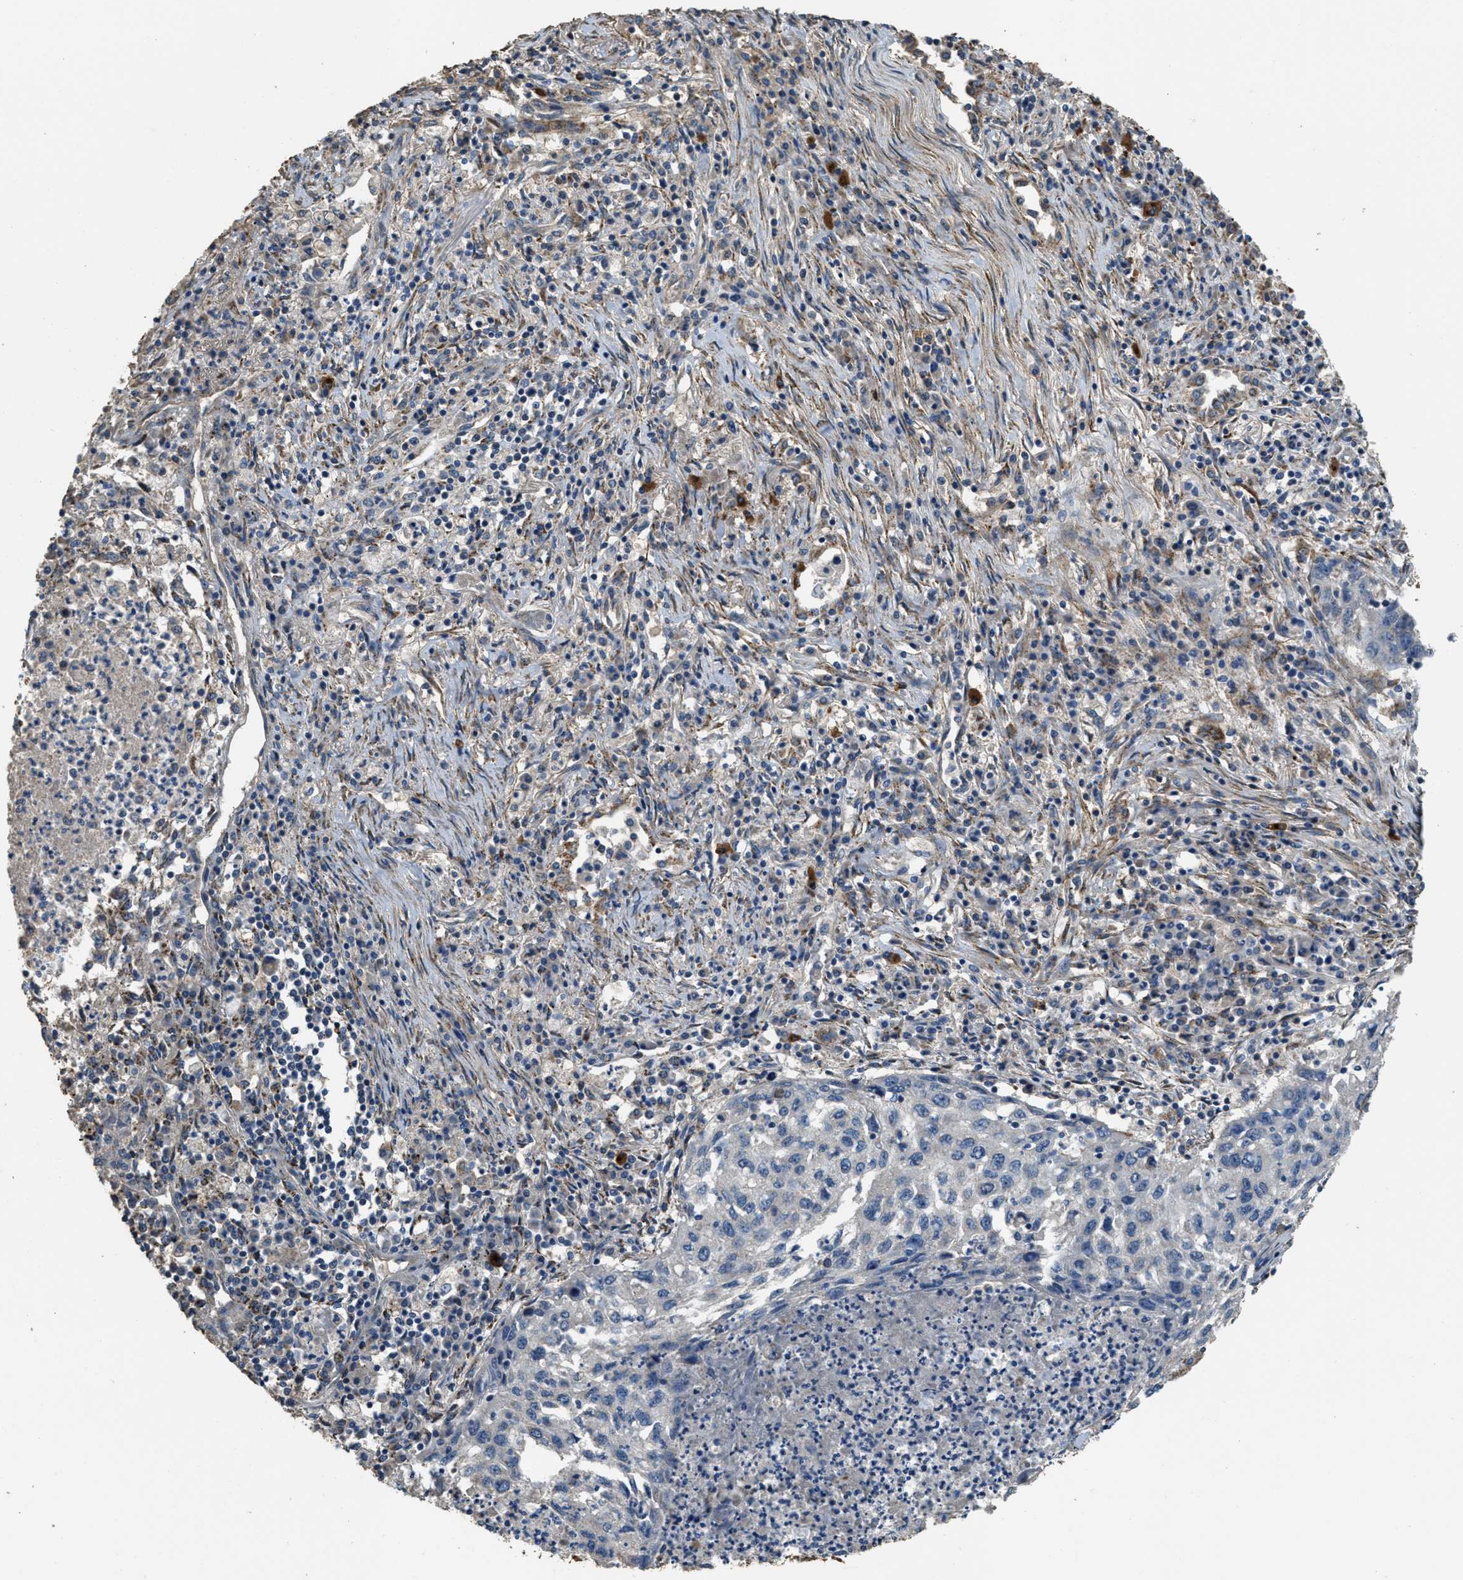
{"staining": {"intensity": "negative", "quantity": "none", "location": "none"}, "tissue": "lung cancer", "cell_type": "Tumor cells", "image_type": "cancer", "snomed": [{"axis": "morphology", "description": "Squamous cell carcinoma, NOS"}, {"axis": "topography", "description": "Lung"}], "caption": "A histopathology image of human lung cancer is negative for staining in tumor cells. (Stains: DAB (3,3'-diaminobenzidine) immunohistochemistry (IHC) with hematoxylin counter stain, Microscopy: brightfield microscopy at high magnification).", "gene": "THBS2", "patient": {"sex": "female", "age": 63}}